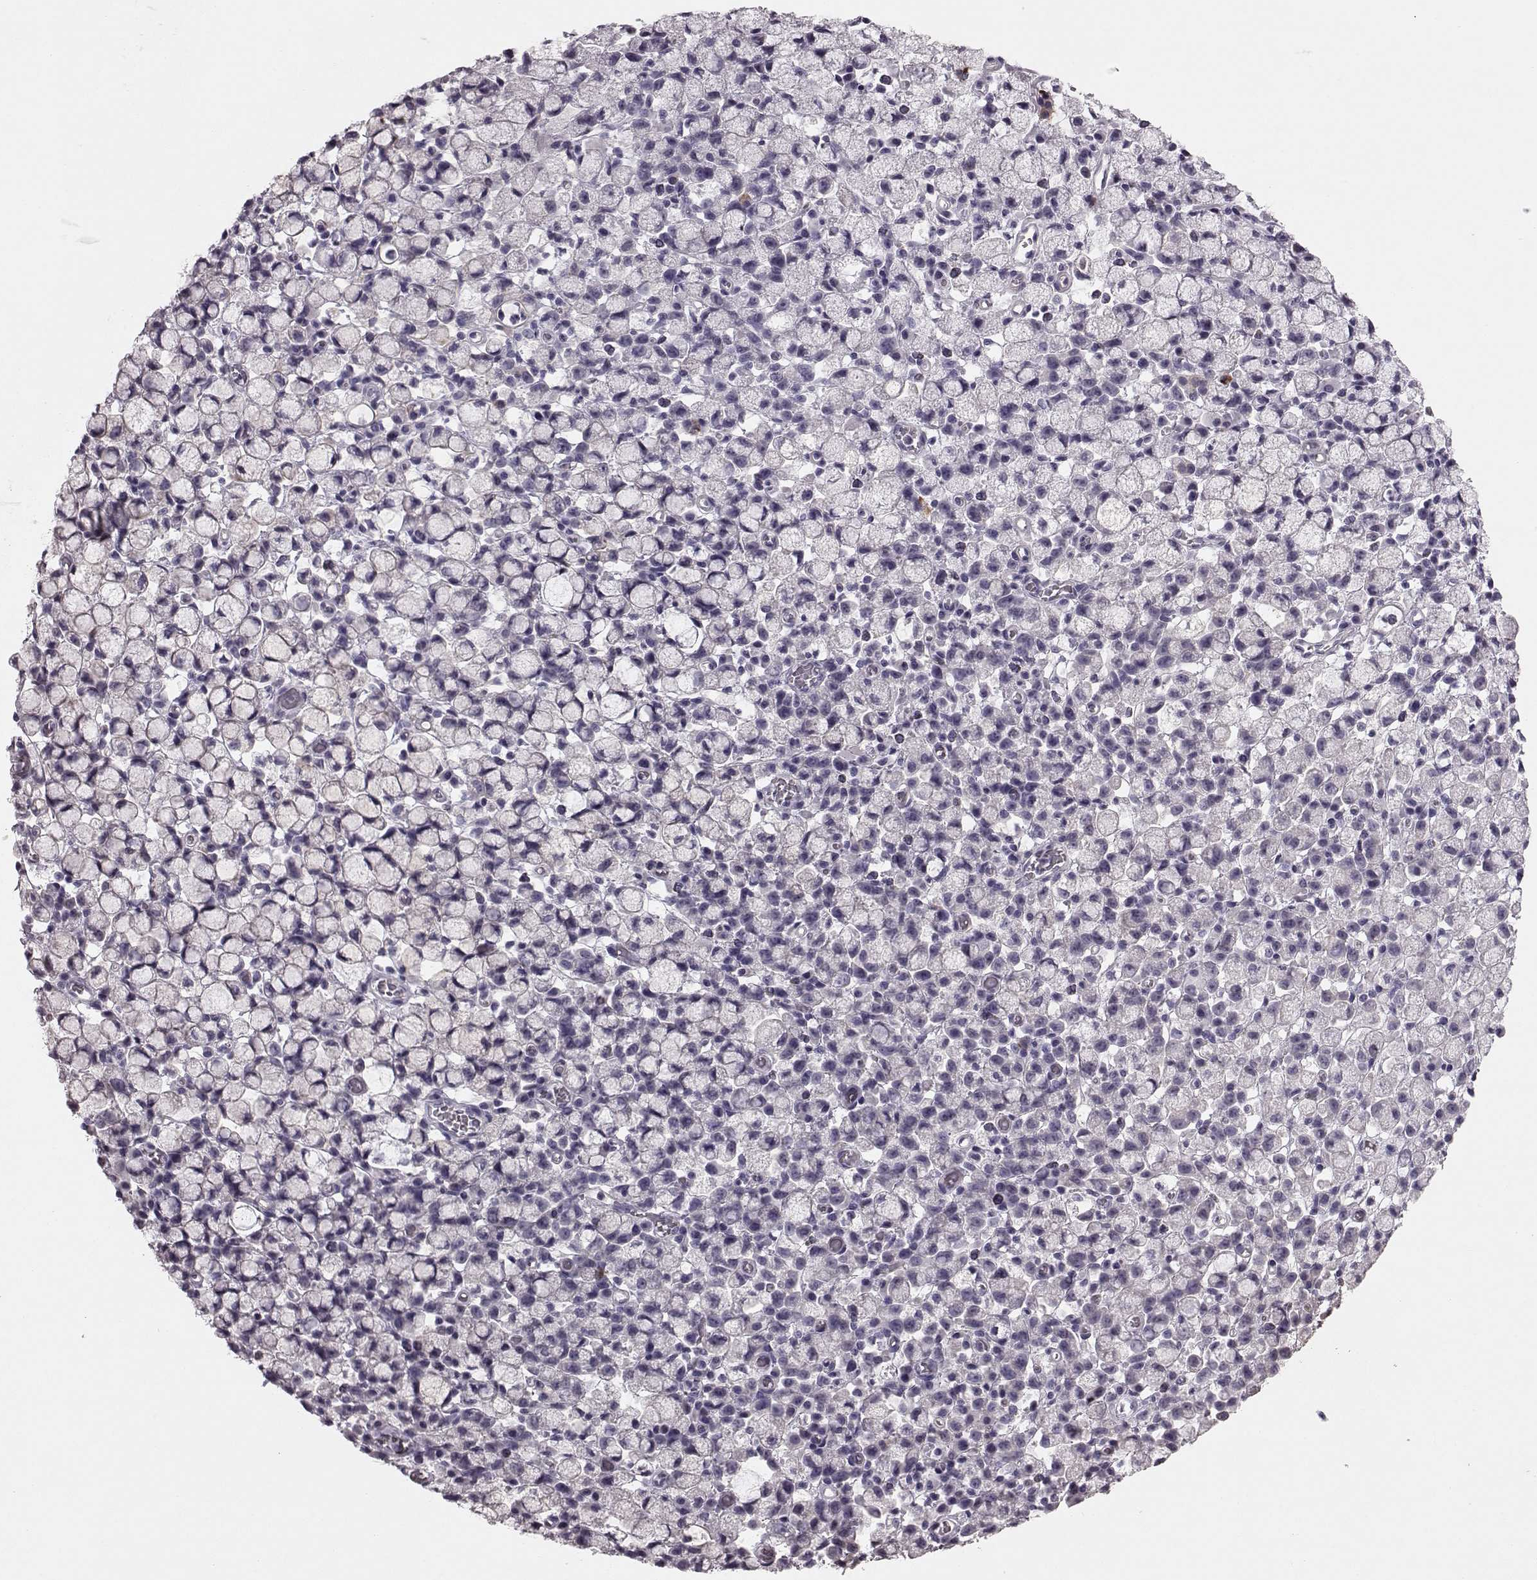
{"staining": {"intensity": "negative", "quantity": "none", "location": "none"}, "tissue": "stomach cancer", "cell_type": "Tumor cells", "image_type": "cancer", "snomed": [{"axis": "morphology", "description": "Adenocarcinoma, NOS"}, {"axis": "topography", "description": "Stomach"}], "caption": "Immunohistochemical staining of human stomach adenocarcinoma shows no significant staining in tumor cells. Brightfield microscopy of immunohistochemistry (IHC) stained with DAB (brown) and hematoxylin (blue), captured at high magnification.", "gene": "SNTG1", "patient": {"sex": "male", "age": 58}}